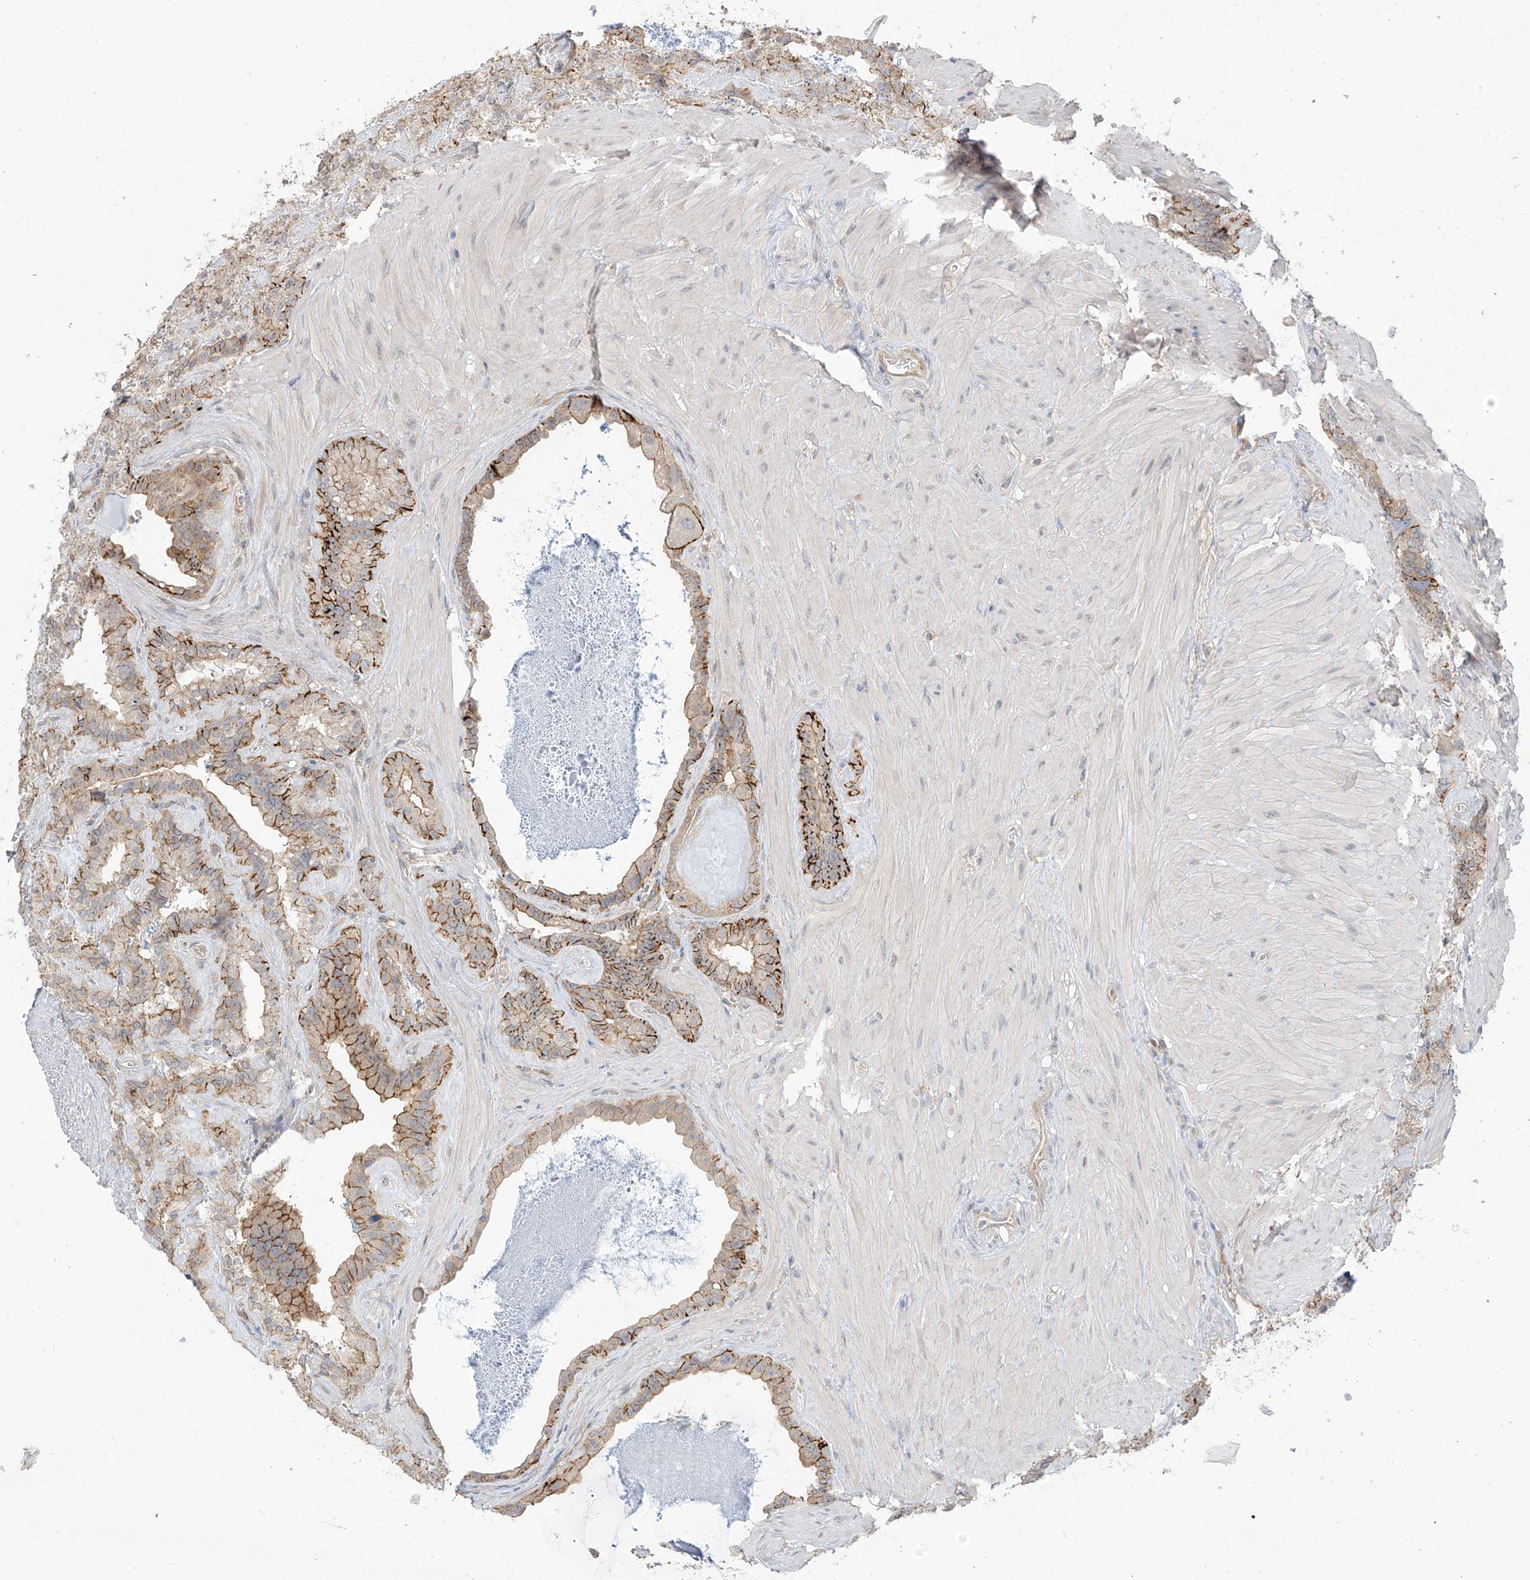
{"staining": {"intensity": "moderate", "quantity": ">75%", "location": "cytoplasmic/membranous"}, "tissue": "seminal vesicle", "cell_type": "Glandular cells", "image_type": "normal", "snomed": [{"axis": "morphology", "description": "Normal tissue, NOS"}, {"axis": "topography", "description": "Prostate"}, {"axis": "topography", "description": "Seminal veicle"}], "caption": "IHC photomicrograph of benign seminal vesicle: seminal vesicle stained using IHC demonstrates medium levels of moderate protein expression localized specifically in the cytoplasmic/membranous of glandular cells, appearing as a cytoplasmic/membranous brown color.", "gene": "ANGEL2", "patient": {"sex": "male", "age": 59}}